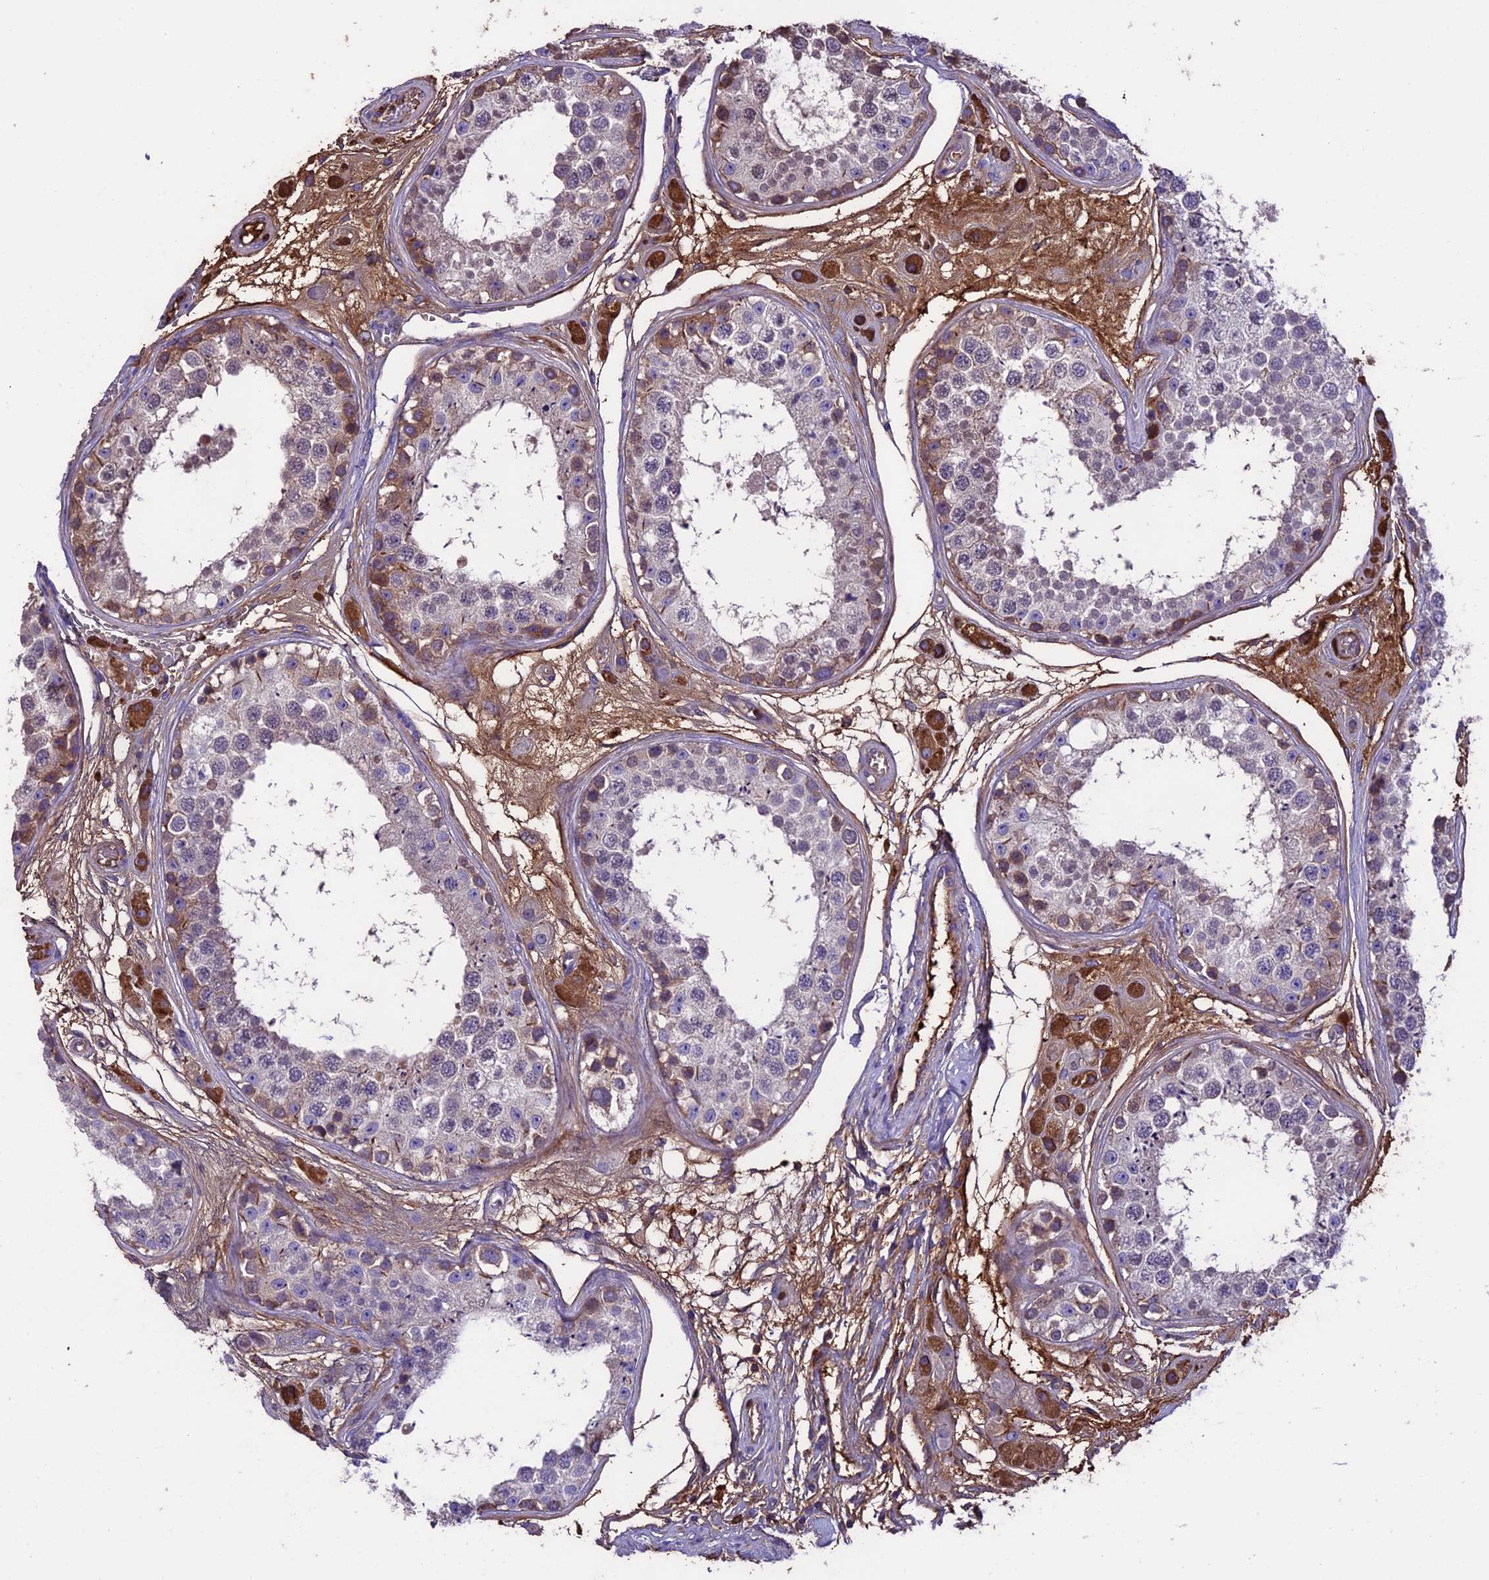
{"staining": {"intensity": "moderate", "quantity": "<25%", "location": "cytoplasmic/membranous,nuclear"}, "tissue": "testis", "cell_type": "Cells in seminiferous ducts", "image_type": "normal", "snomed": [{"axis": "morphology", "description": "Normal tissue, NOS"}, {"axis": "topography", "description": "Testis"}], "caption": "Immunohistochemical staining of unremarkable human testis reveals moderate cytoplasmic/membranous,nuclear protein staining in approximately <25% of cells in seminiferous ducts.", "gene": "TCP11L2", "patient": {"sex": "male", "age": 25}}